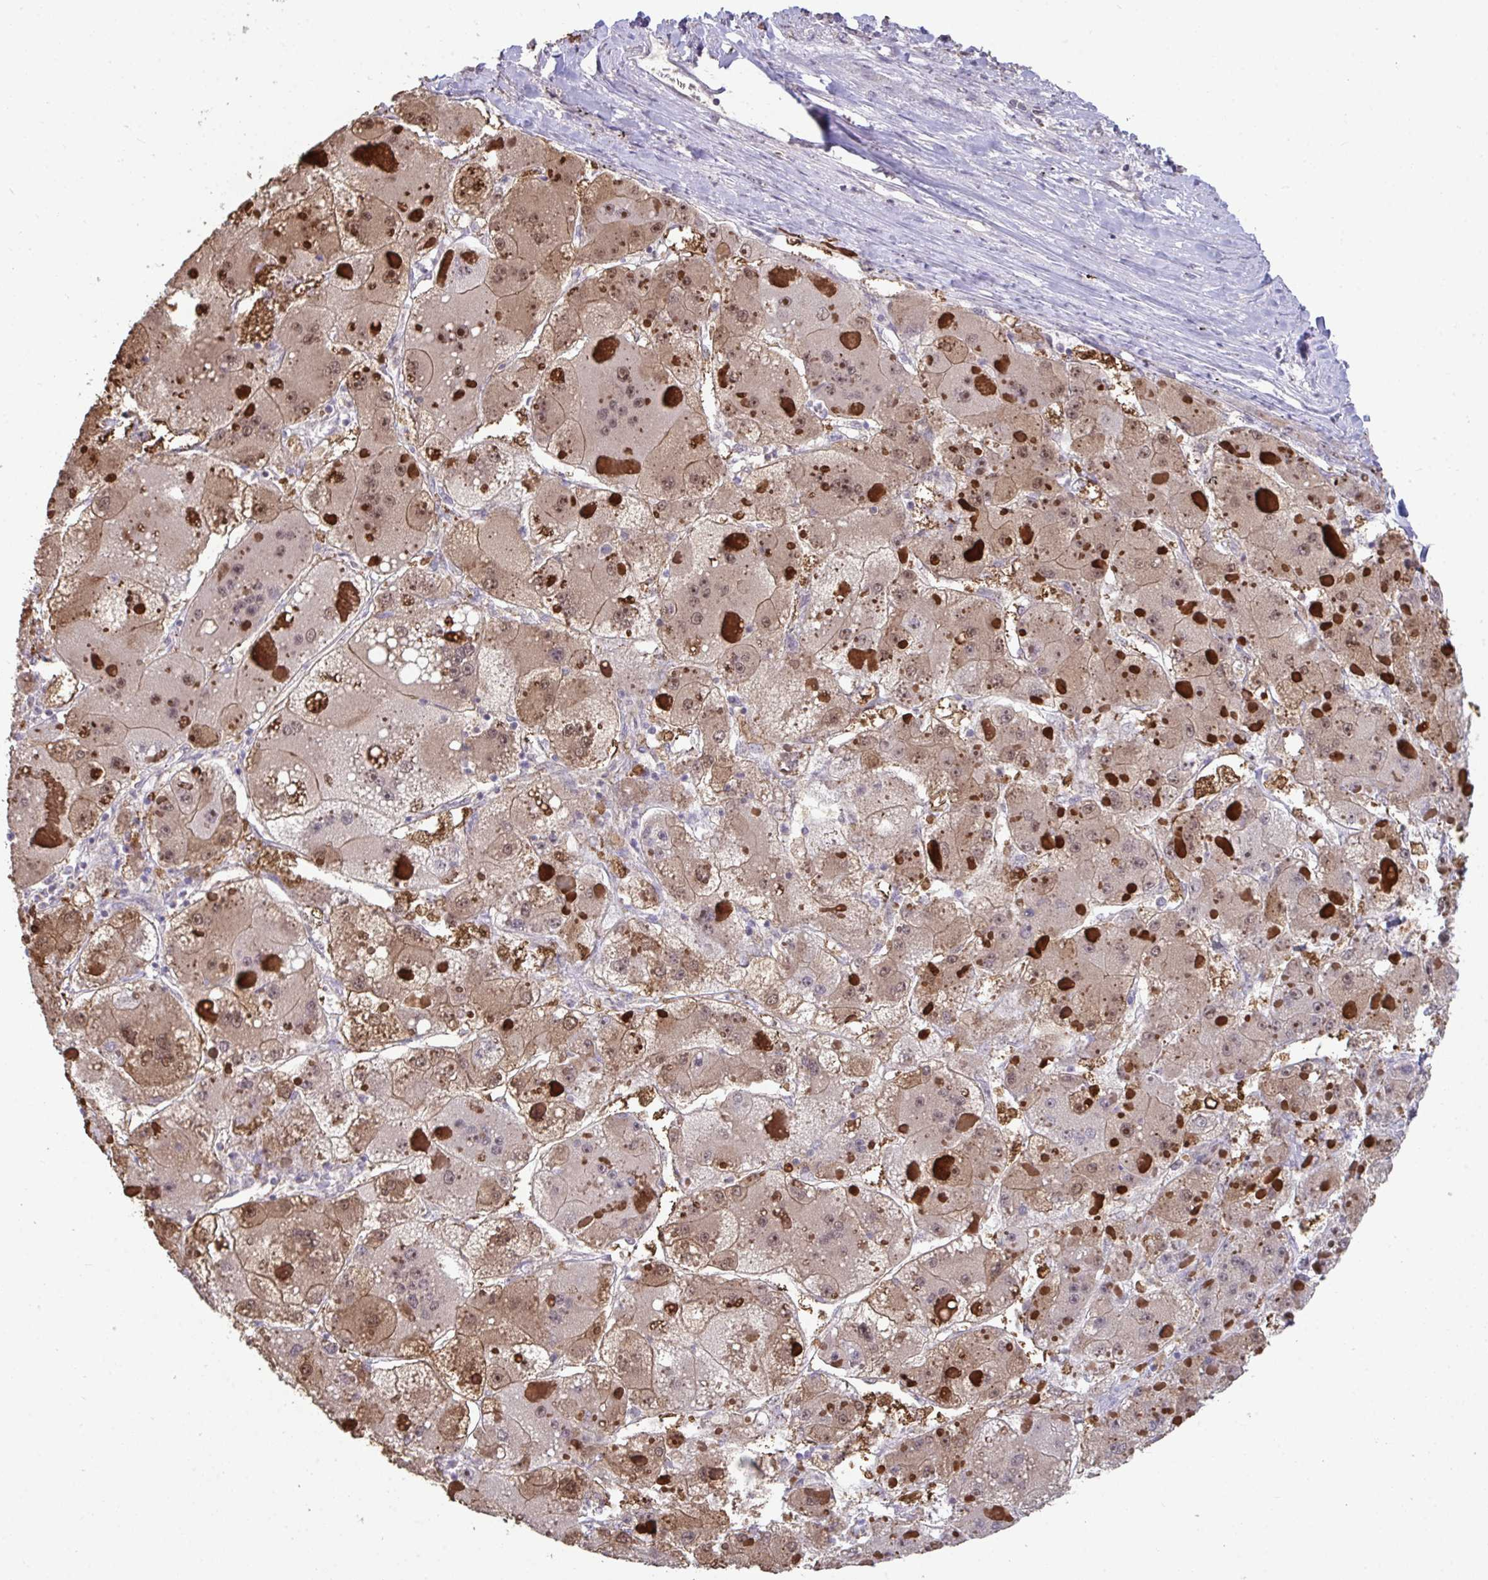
{"staining": {"intensity": "weak", "quantity": ">75%", "location": "cytoplasmic/membranous,nuclear"}, "tissue": "liver cancer", "cell_type": "Tumor cells", "image_type": "cancer", "snomed": [{"axis": "morphology", "description": "Carcinoma, Hepatocellular, NOS"}, {"axis": "topography", "description": "Liver"}], "caption": "Immunohistochemical staining of liver hepatocellular carcinoma shows low levels of weak cytoplasmic/membranous and nuclear protein expression in approximately >75% of tumor cells. (brown staining indicates protein expression, while blue staining denotes nuclei).", "gene": "SENP3", "patient": {"sex": "female", "age": 73}}